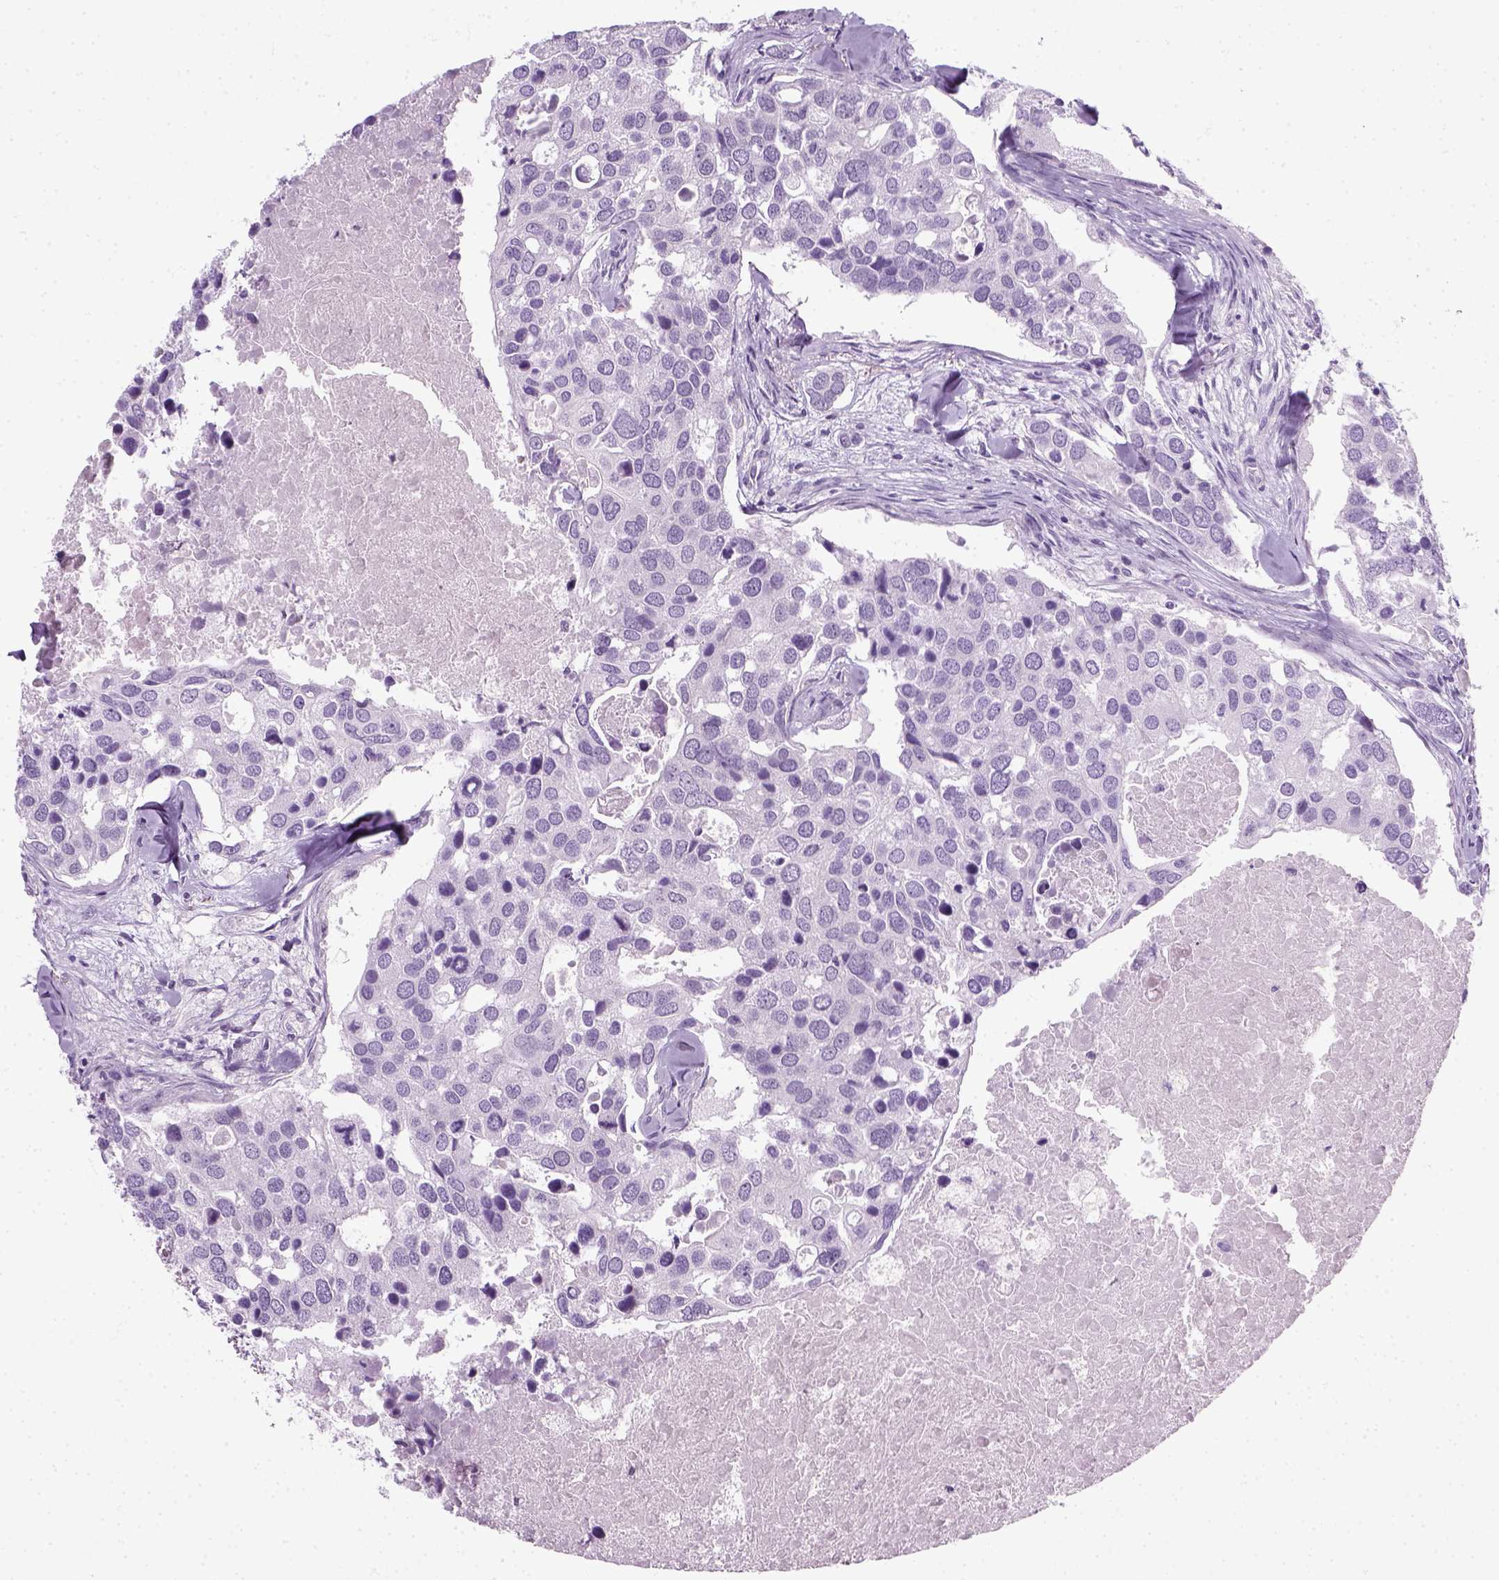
{"staining": {"intensity": "negative", "quantity": "none", "location": "none"}, "tissue": "breast cancer", "cell_type": "Tumor cells", "image_type": "cancer", "snomed": [{"axis": "morphology", "description": "Duct carcinoma"}, {"axis": "topography", "description": "Breast"}], "caption": "An immunohistochemistry (IHC) photomicrograph of breast intraductal carcinoma is shown. There is no staining in tumor cells of breast intraductal carcinoma.", "gene": "SLC12A5", "patient": {"sex": "female", "age": 83}}